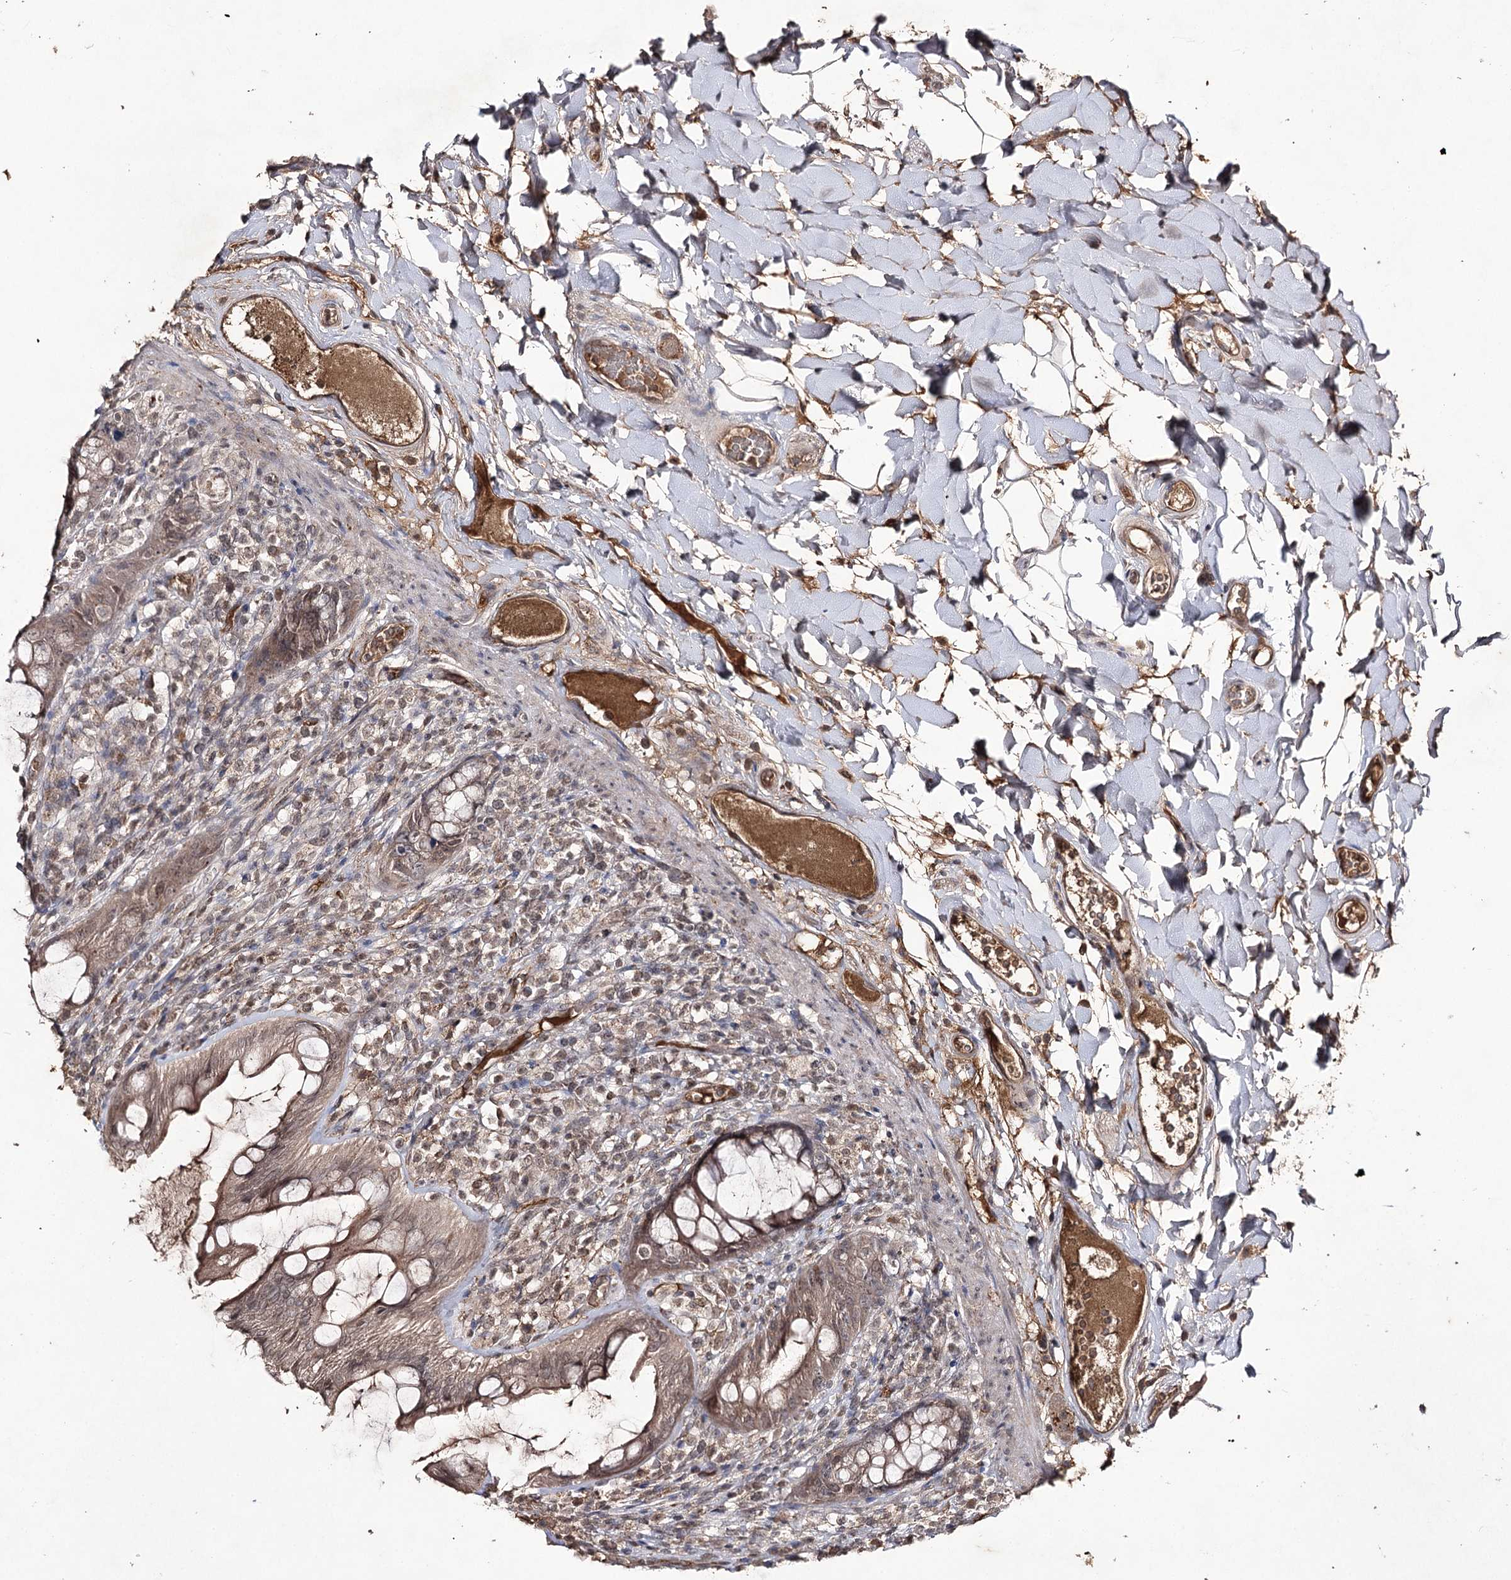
{"staining": {"intensity": "weak", "quantity": ">75%", "location": "cytoplasmic/membranous"}, "tissue": "rectum", "cell_type": "Glandular cells", "image_type": "normal", "snomed": [{"axis": "morphology", "description": "Normal tissue, NOS"}, {"axis": "topography", "description": "Rectum"}], "caption": "IHC (DAB) staining of benign human rectum demonstrates weak cytoplasmic/membranous protein staining in approximately >75% of glandular cells.", "gene": "SYNGR3", "patient": {"sex": "female", "age": 57}}